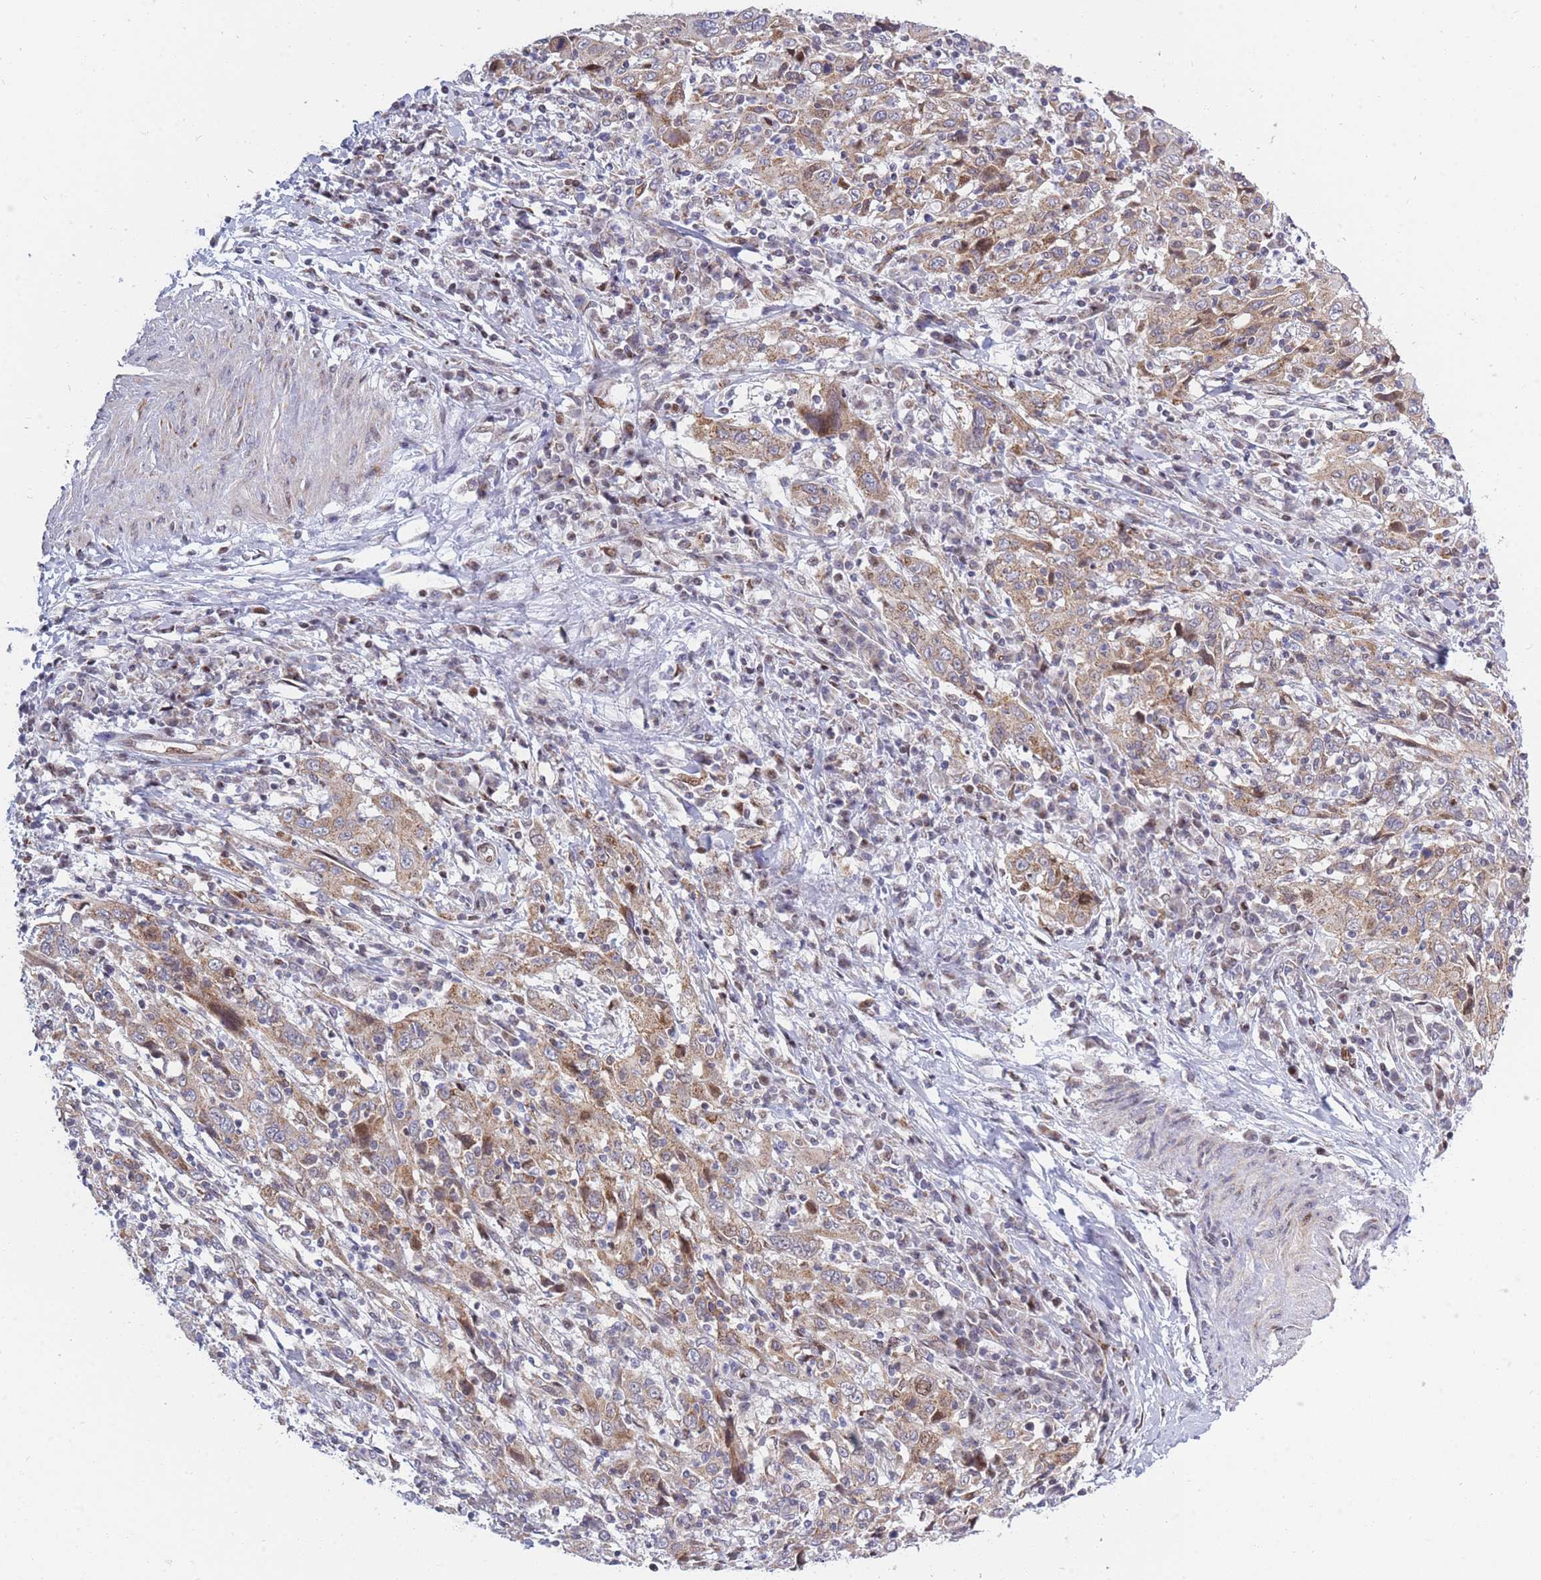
{"staining": {"intensity": "weak", "quantity": ">75%", "location": "cytoplasmic/membranous"}, "tissue": "cervical cancer", "cell_type": "Tumor cells", "image_type": "cancer", "snomed": [{"axis": "morphology", "description": "Squamous cell carcinoma, NOS"}, {"axis": "topography", "description": "Cervix"}], "caption": "Cervical cancer stained with immunohistochemistry demonstrates weak cytoplasmic/membranous staining in approximately >75% of tumor cells. (DAB IHC, brown staining for protein, blue staining for nuclei).", "gene": "MOB4", "patient": {"sex": "female", "age": 46}}